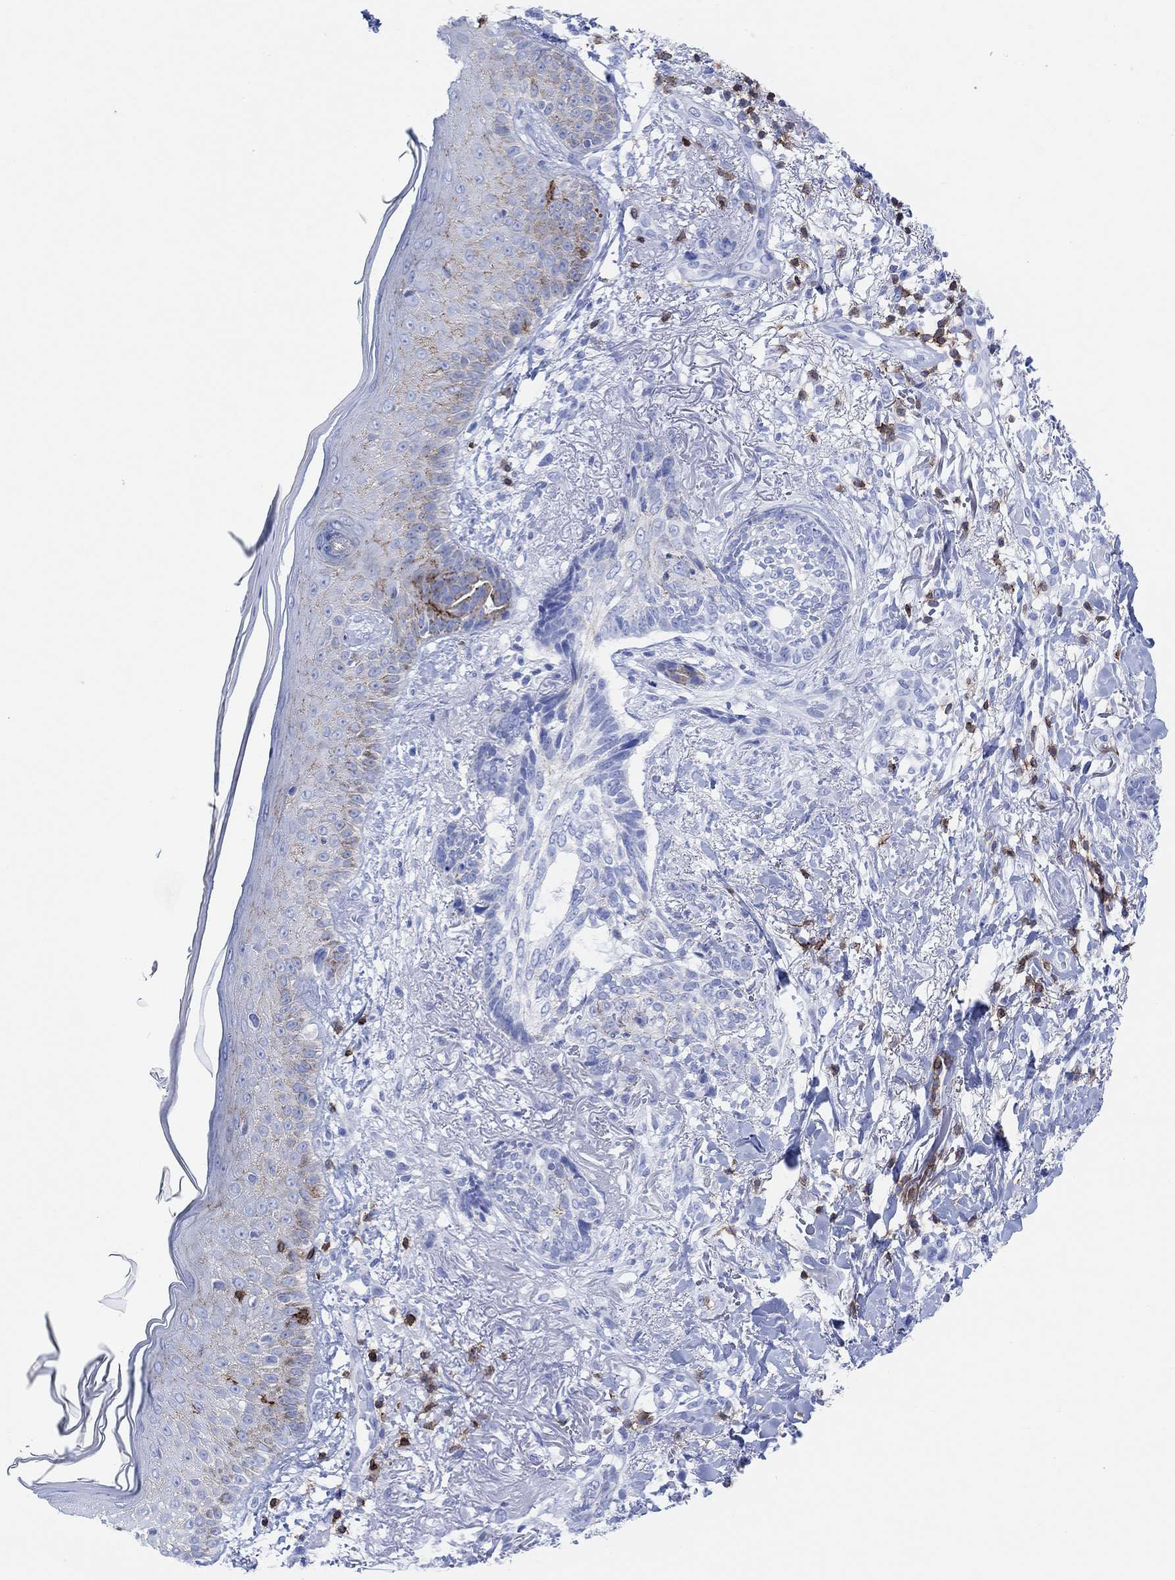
{"staining": {"intensity": "negative", "quantity": "none", "location": "none"}, "tissue": "skin cancer", "cell_type": "Tumor cells", "image_type": "cancer", "snomed": [{"axis": "morphology", "description": "Normal tissue, NOS"}, {"axis": "morphology", "description": "Basal cell carcinoma"}, {"axis": "topography", "description": "Skin"}], "caption": "Basal cell carcinoma (skin) was stained to show a protein in brown. There is no significant staining in tumor cells.", "gene": "GPR65", "patient": {"sex": "male", "age": 84}}